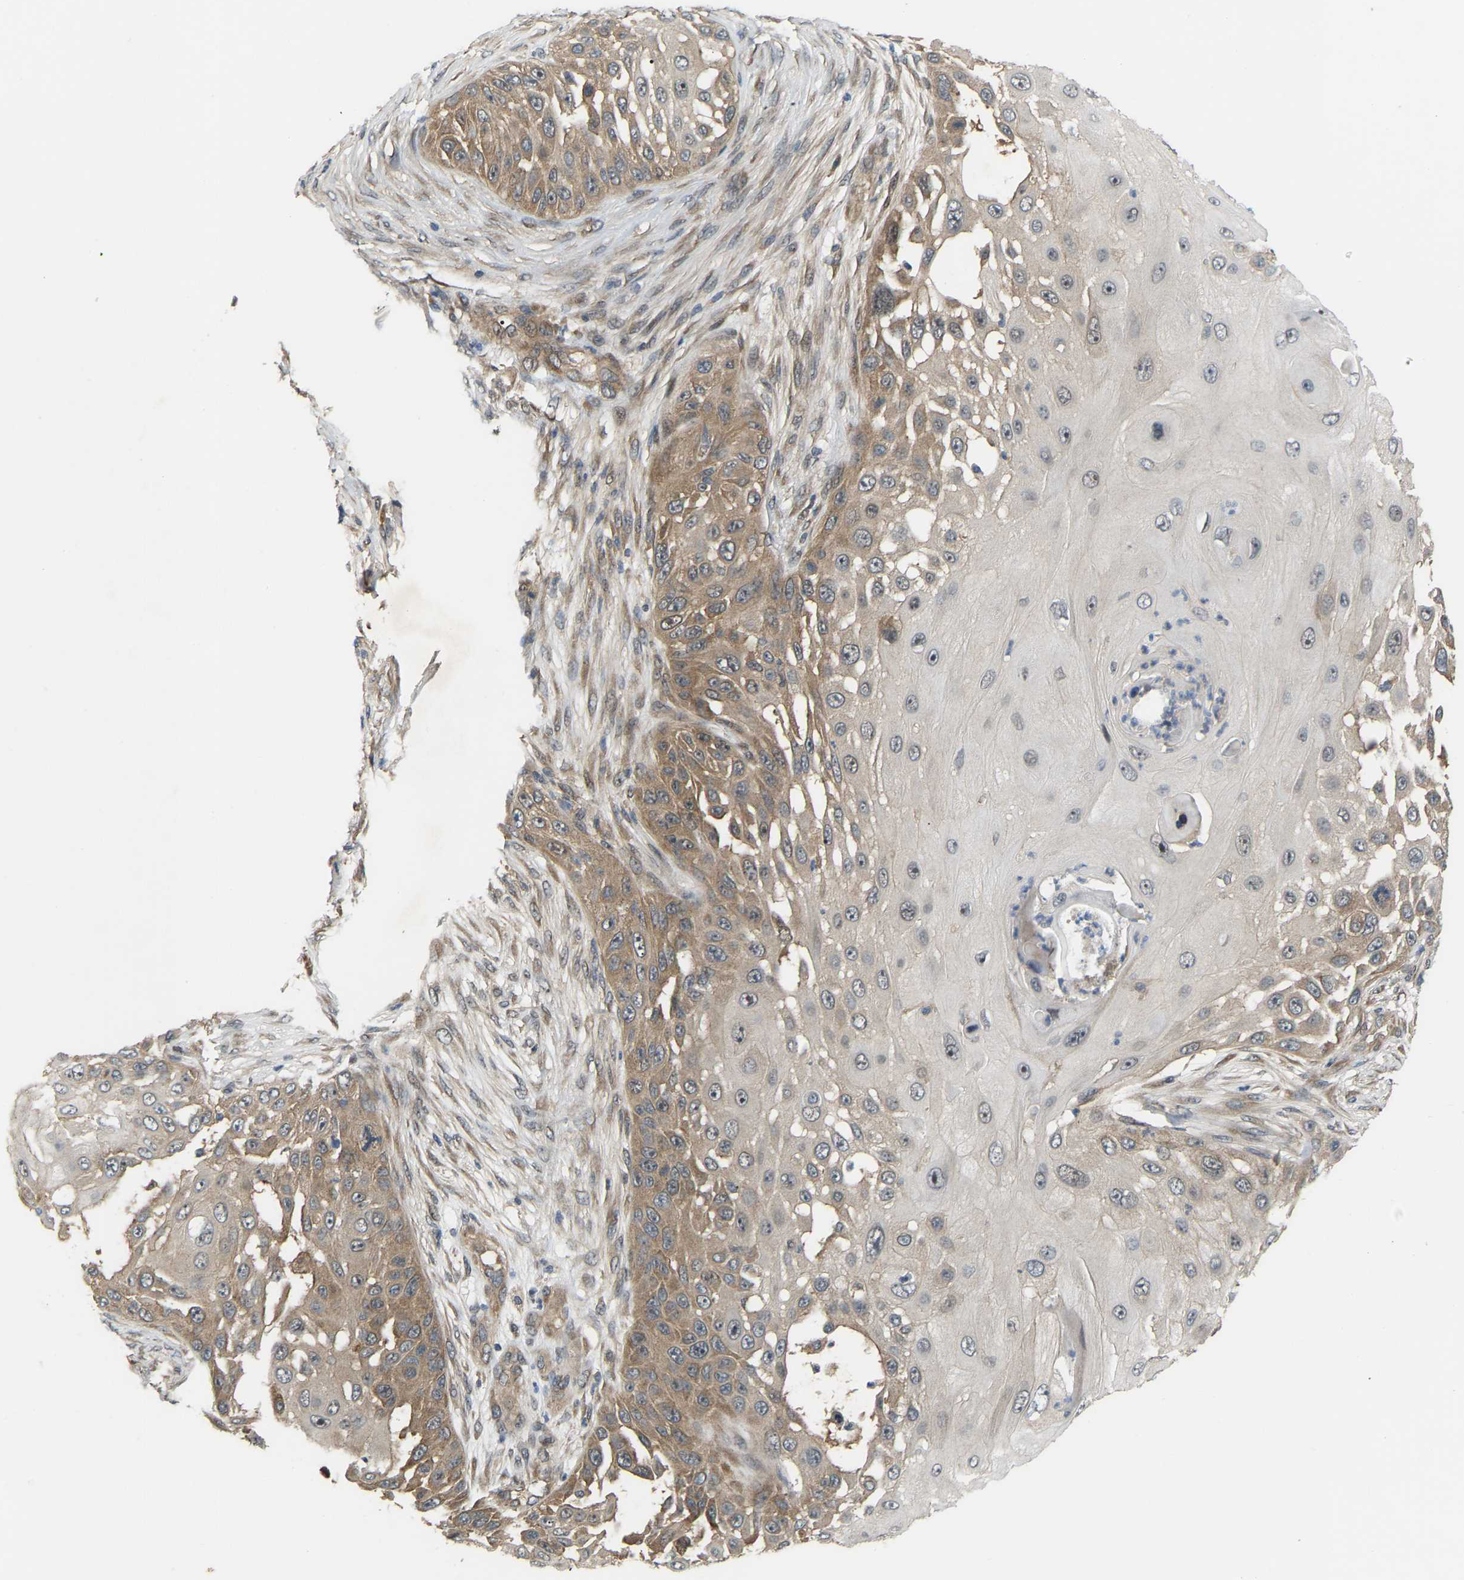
{"staining": {"intensity": "moderate", "quantity": "25%-75%", "location": "cytoplasmic/membranous"}, "tissue": "skin cancer", "cell_type": "Tumor cells", "image_type": "cancer", "snomed": [{"axis": "morphology", "description": "Squamous cell carcinoma, NOS"}, {"axis": "topography", "description": "Skin"}], "caption": "The micrograph exhibits immunohistochemical staining of skin cancer. There is moderate cytoplasmic/membranous positivity is present in about 25%-75% of tumor cells.", "gene": "CROT", "patient": {"sex": "female", "age": 44}}